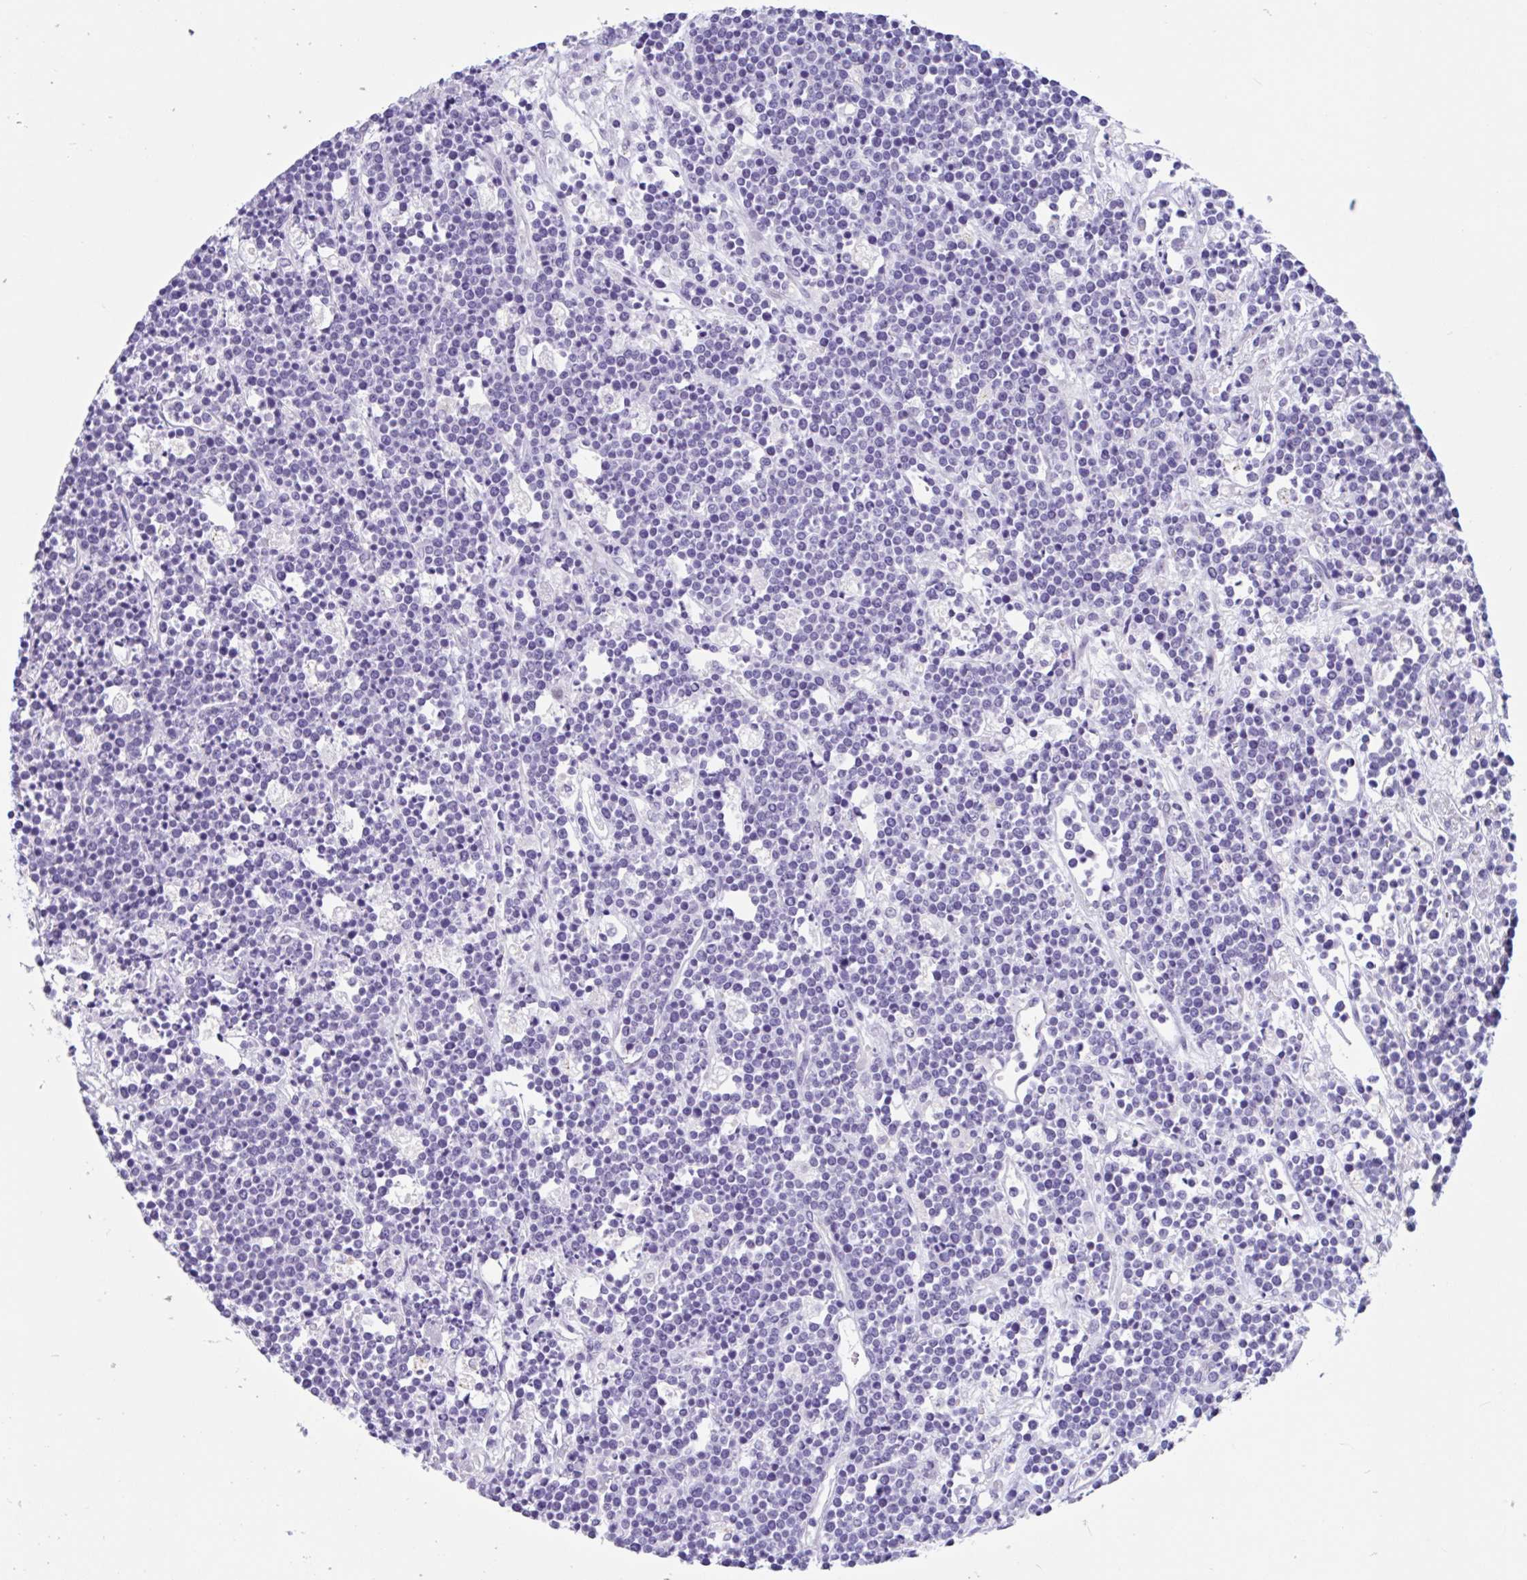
{"staining": {"intensity": "negative", "quantity": "none", "location": "none"}, "tissue": "lymphoma", "cell_type": "Tumor cells", "image_type": "cancer", "snomed": [{"axis": "morphology", "description": "Malignant lymphoma, non-Hodgkin's type, High grade"}, {"axis": "topography", "description": "Ovary"}], "caption": "Immunohistochemistry of lymphoma shows no positivity in tumor cells.", "gene": "OR6N2", "patient": {"sex": "female", "age": 56}}